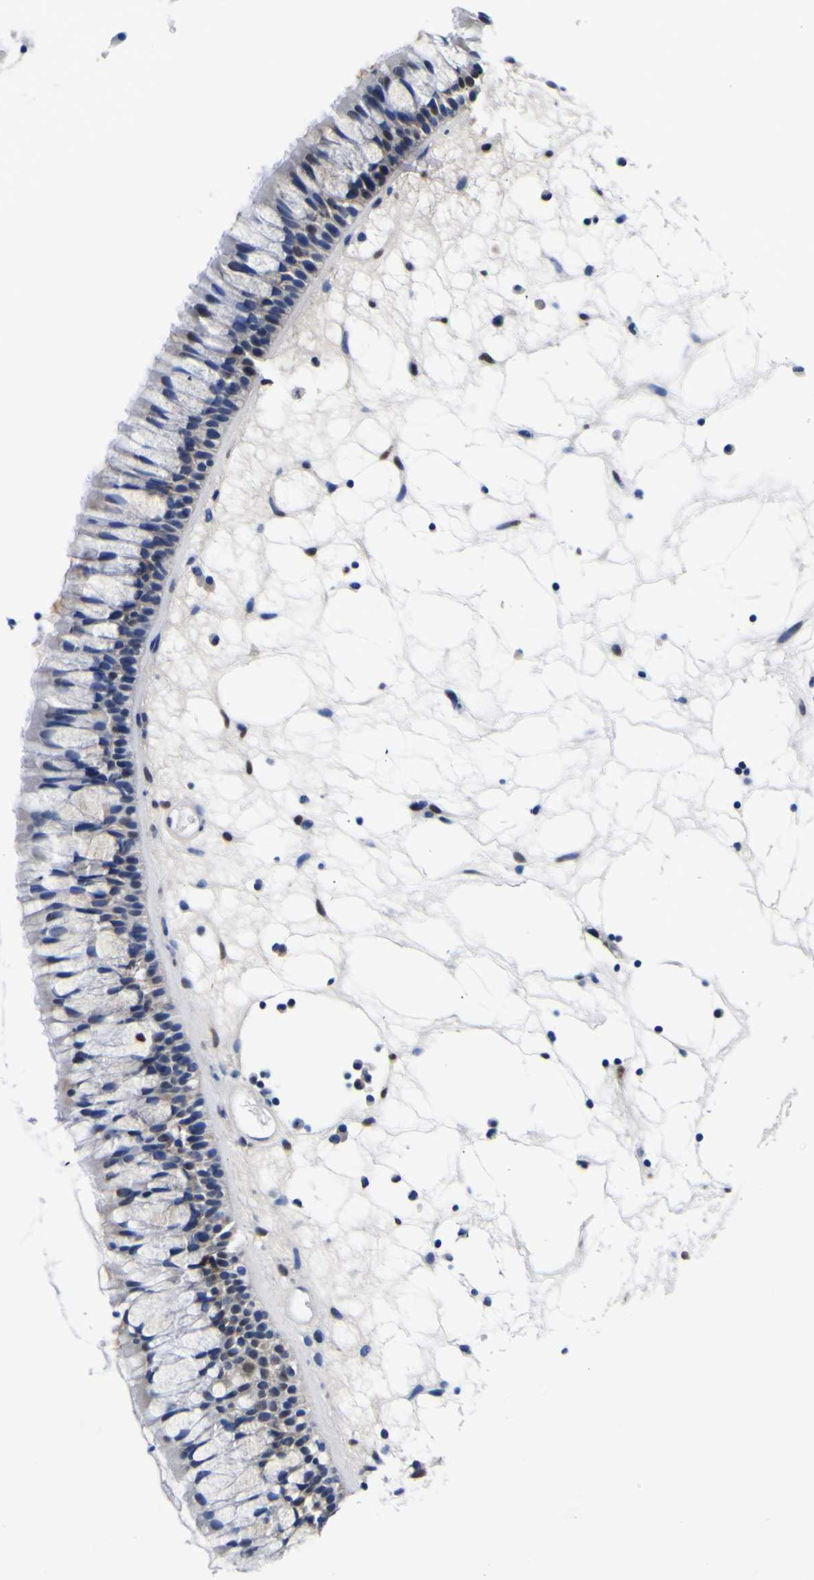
{"staining": {"intensity": "weak", "quantity": "<25%", "location": "nuclear"}, "tissue": "nasopharynx", "cell_type": "Respiratory epithelial cells", "image_type": "normal", "snomed": [{"axis": "morphology", "description": "Normal tissue, NOS"}, {"axis": "morphology", "description": "Inflammation, NOS"}, {"axis": "topography", "description": "Nasopharynx"}], "caption": "Immunohistochemistry micrograph of normal human nasopharynx stained for a protein (brown), which demonstrates no positivity in respiratory epithelial cells.", "gene": "FAM110B", "patient": {"sex": "male", "age": 48}}